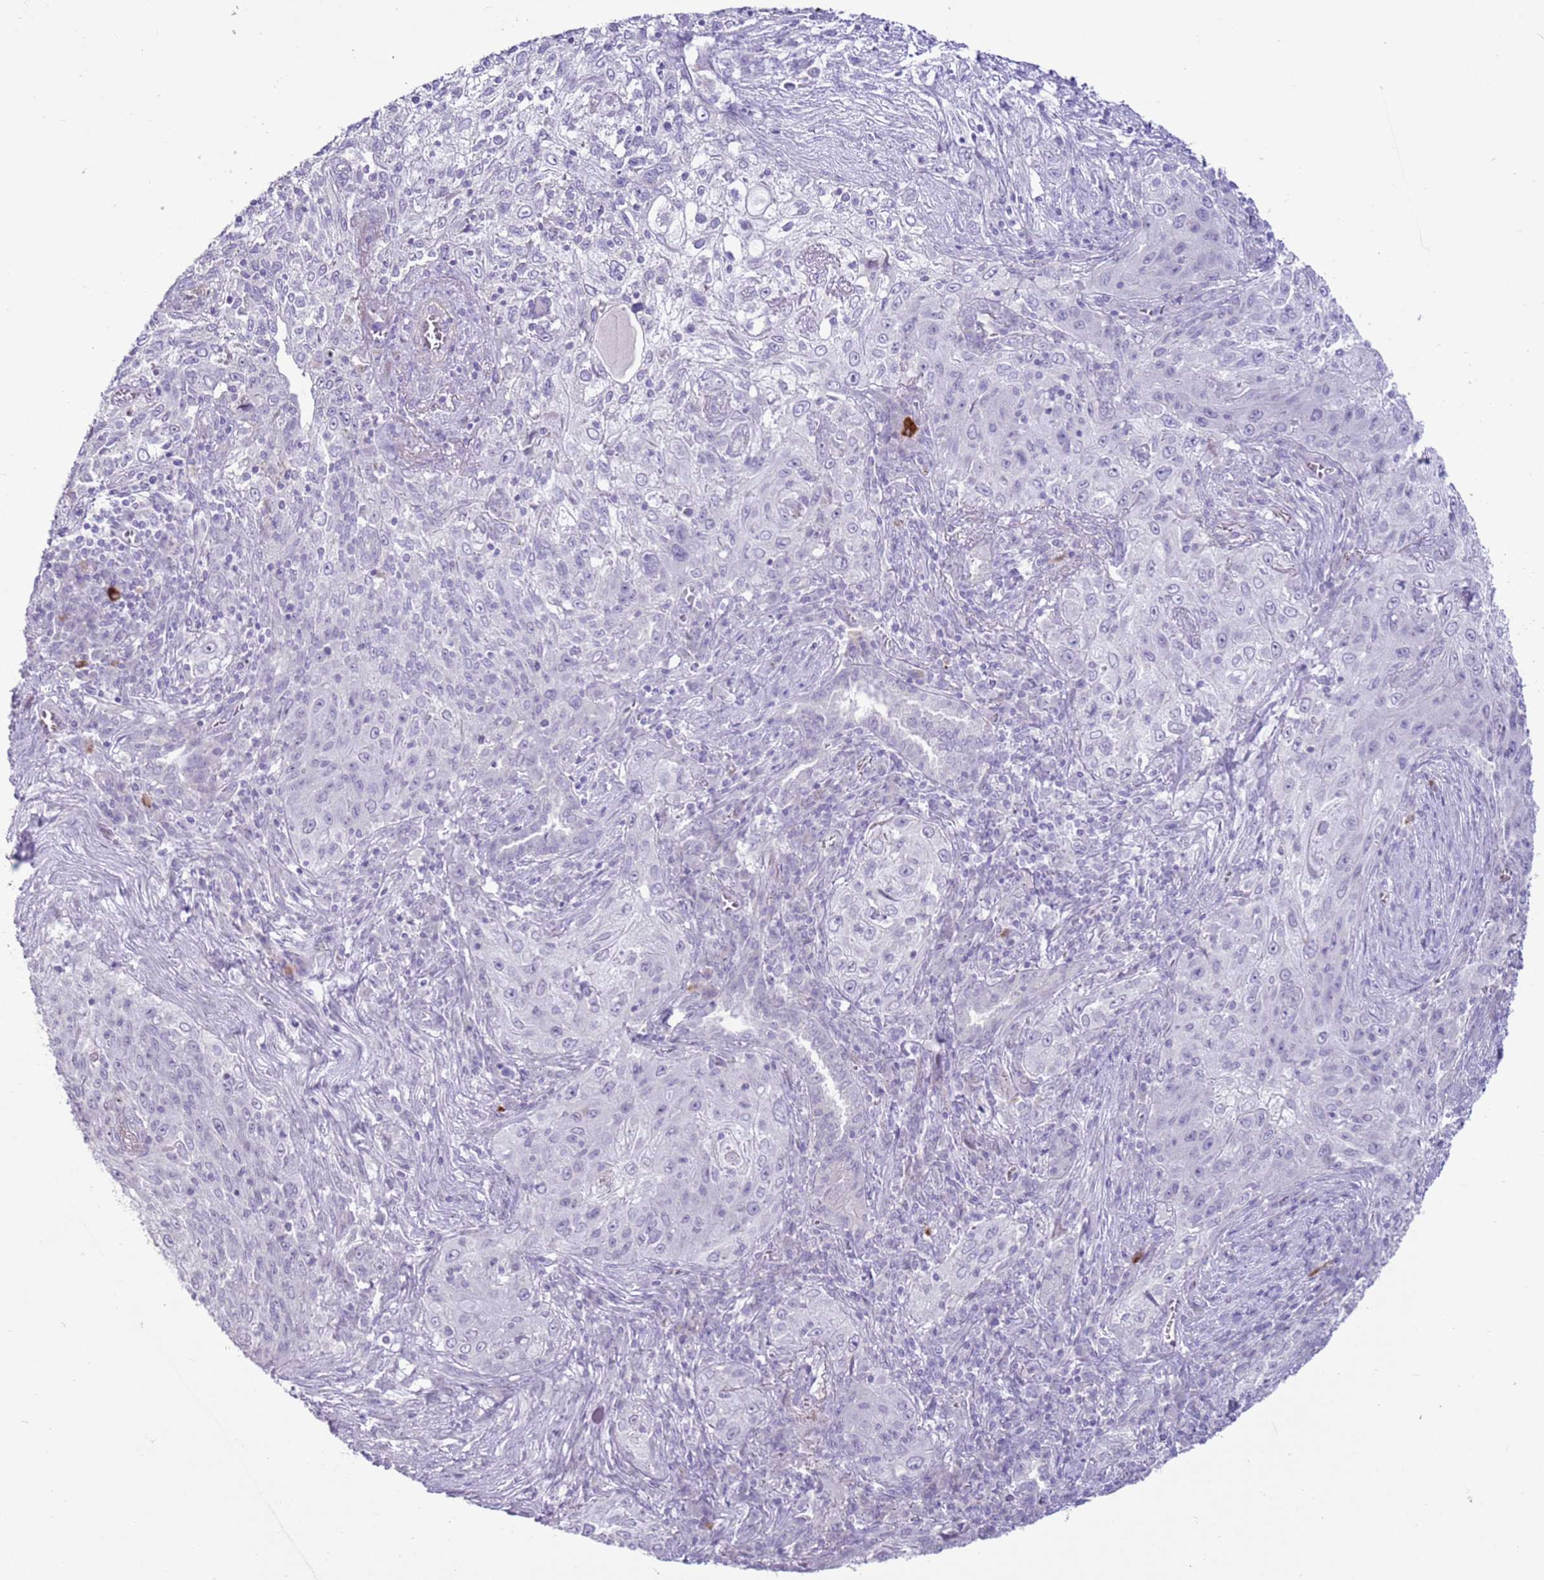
{"staining": {"intensity": "negative", "quantity": "none", "location": "none"}, "tissue": "lung cancer", "cell_type": "Tumor cells", "image_type": "cancer", "snomed": [{"axis": "morphology", "description": "Squamous cell carcinoma, NOS"}, {"axis": "topography", "description": "Lung"}], "caption": "Immunohistochemistry (IHC) histopathology image of lung squamous cell carcinoma stained for a protein (brown), which demonstrates no expression in tumor cells.", "gene": "ZNF239", "patient": {"sex": "female", "age": 69}}